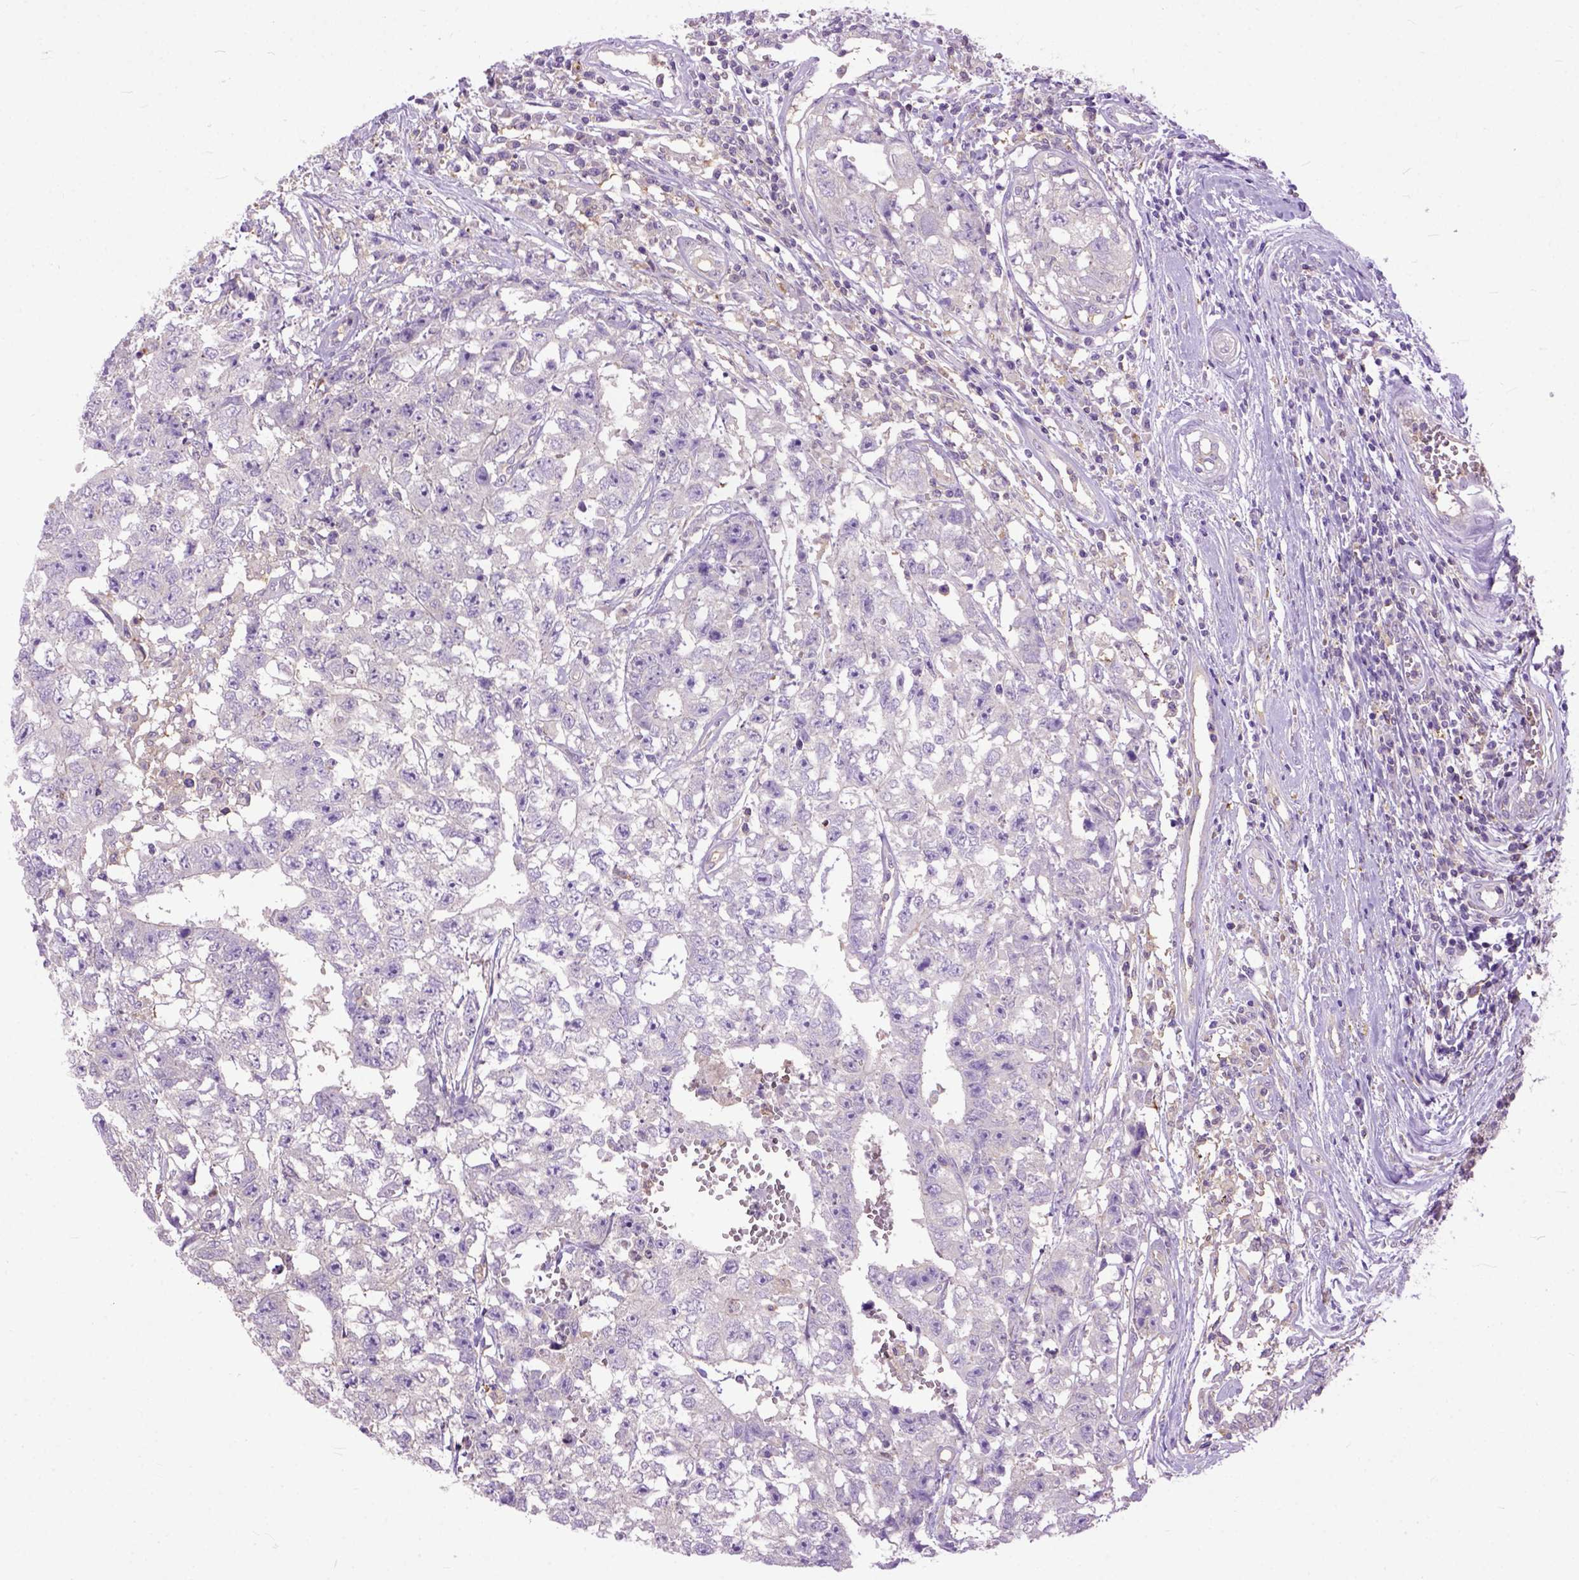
{"staining": {"intensity": "negative", "quantity": "none", "location": "none"}, "tissue": "testis cancer", "cell_type": "Tumor cells", "image_type": "cancer", "snomed": [{"axis": "morphology", "description": "Carcinoma, Embryonal, NOS"}, {"axis": "topography", "description": "Testis"}], "caption": "Tumor cells are negative for brown protein staining in embryonal carcinoma (testis). The staining was performed using DAB (3,3'-diaminobenzidine) to visualize the protein expression in brown, while the nuclei were stained in blue with hematoxylin (Magnification: 20x).", "gene": "NAMPT", "patient": {"sex": "male", "age": 36}}